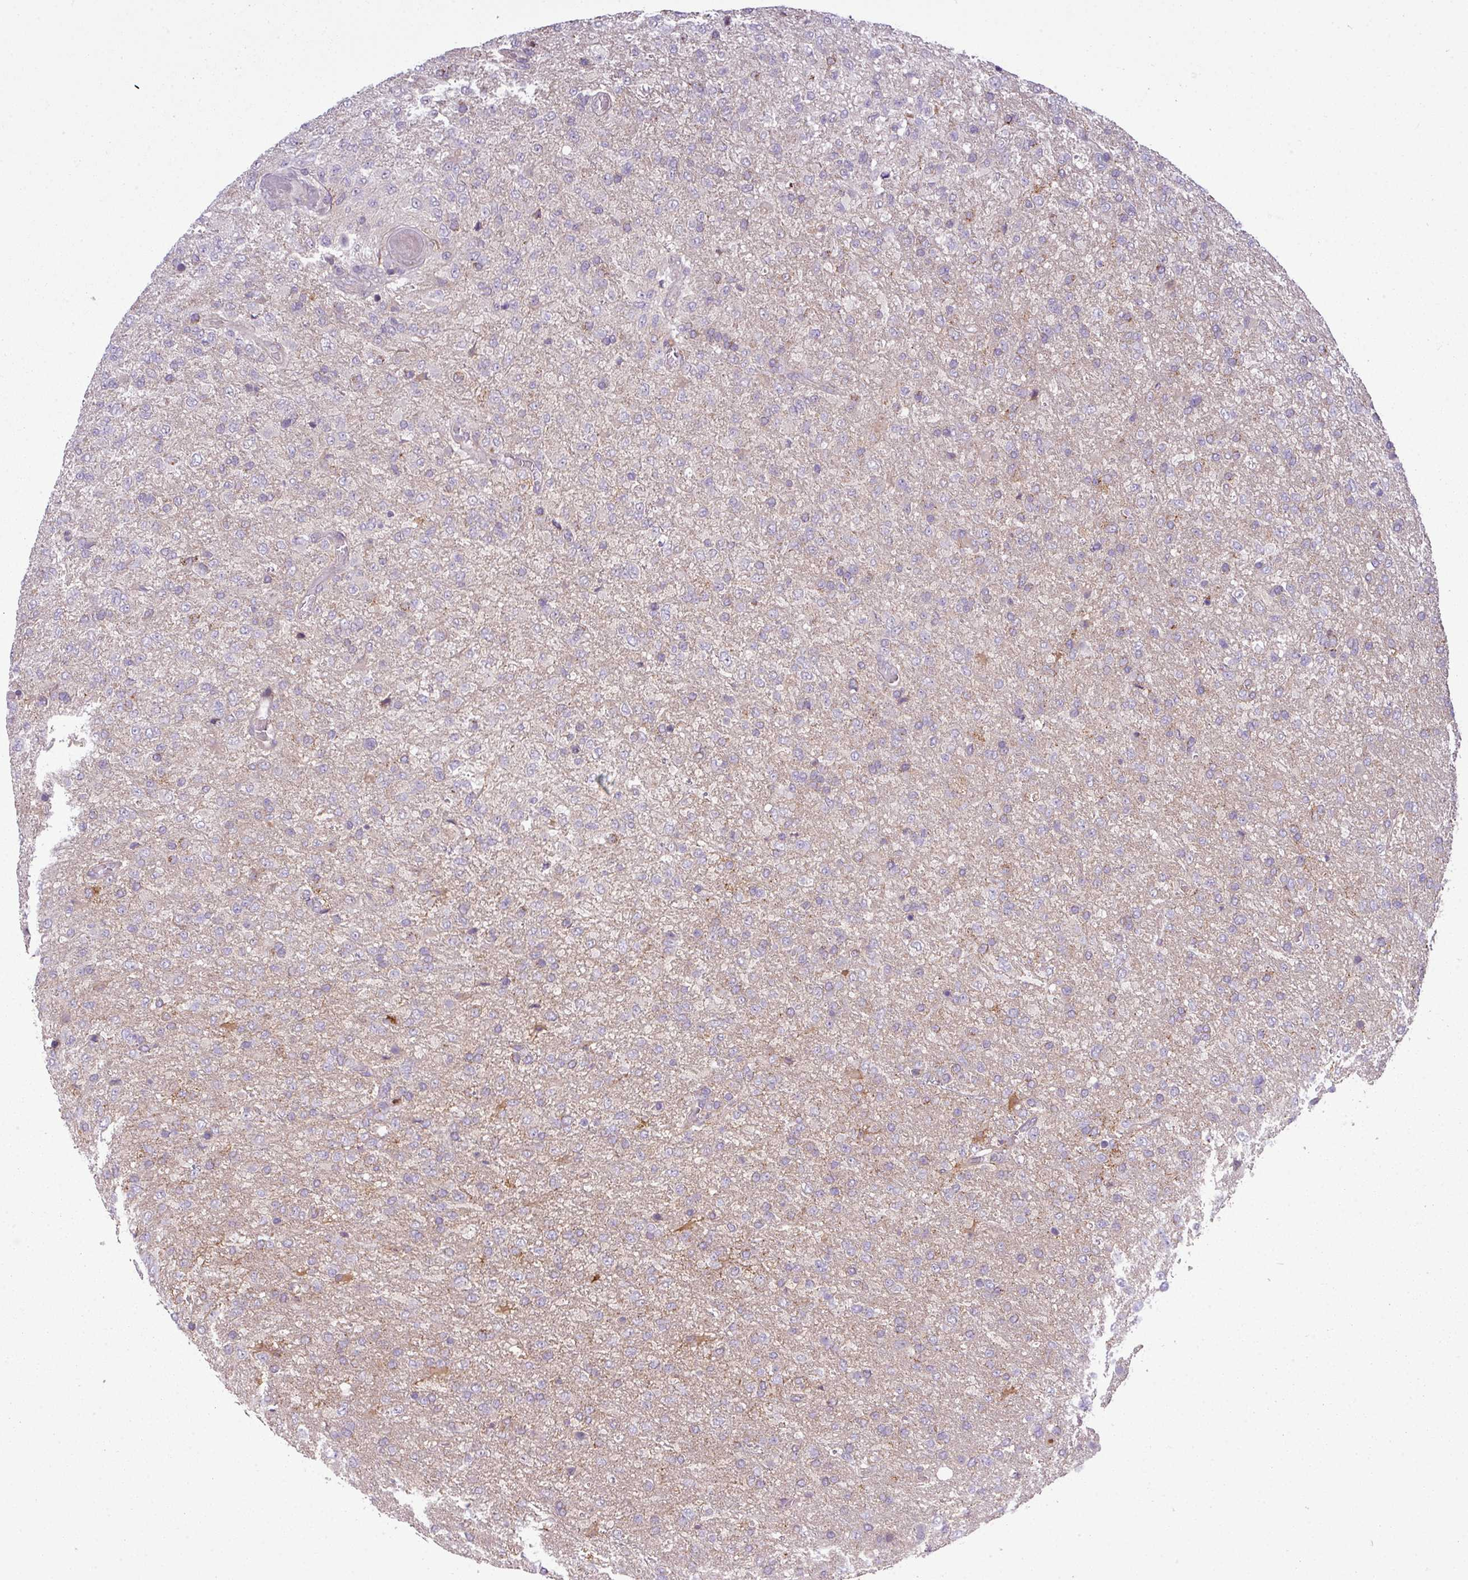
{"staining": {"intensity": "negative", "quantity": "none", "location": "none"}, "tissue": "glioma", "cell_type": "Tumor cells", "image_type": "cancer", "snomed": [{"axis": "morphology", "description": "Glioma, malignant, High grade"}, {"axis": "topography", "description": "Brain"}], "caption": "An immunohistochemistry histopathology image of high-grade glioma (malignant) is shown. There is no staining in tumor cells of high-grade glioma (malignant). (DAB (3,3'-diaminobenzidine) immunohistochemistry (IHC) with hematoxylin counter stain).", "gene": "PAPLN", "patient": {"sex": "female", "age": 74}}